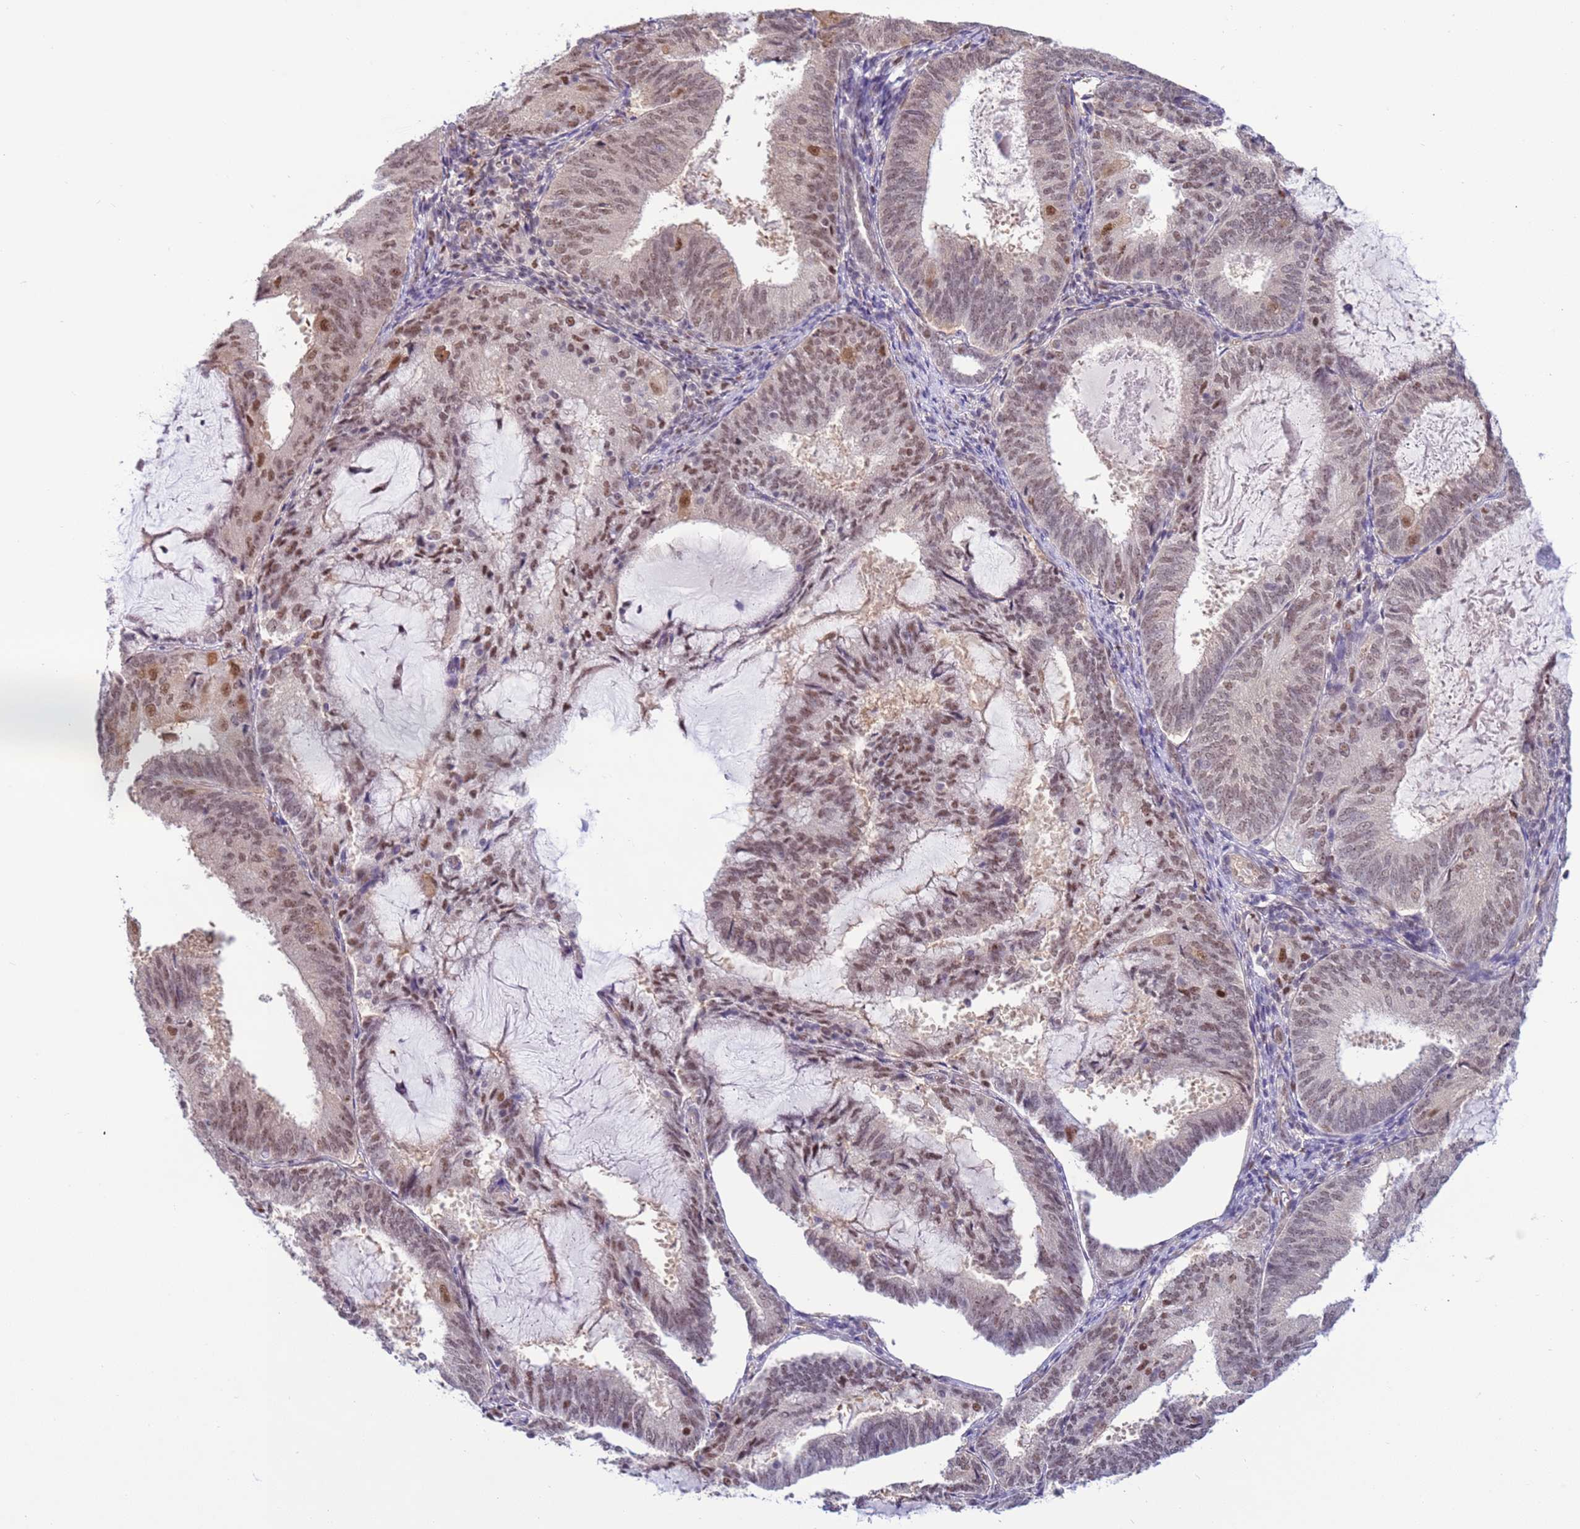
{"staining": {"intensity": "moderate", "quantity": ">75%", "location": "nuclear"}, "tissue": "endometrial cancer", "cell_type": "Tumor cells", "image_type": "cancer", "snomed": [{"axis": "morphology", "description": "Adenocarcinoma, NOS"}, {"axis": "topography", "description": "Endometrium"}], "caption": "A brown stain highlights moderate nuclear staining of a protein in human endometrial cancer tumor cells.", "gene": "PRPF6", "patient": {"sex": "female", "age": 81}}